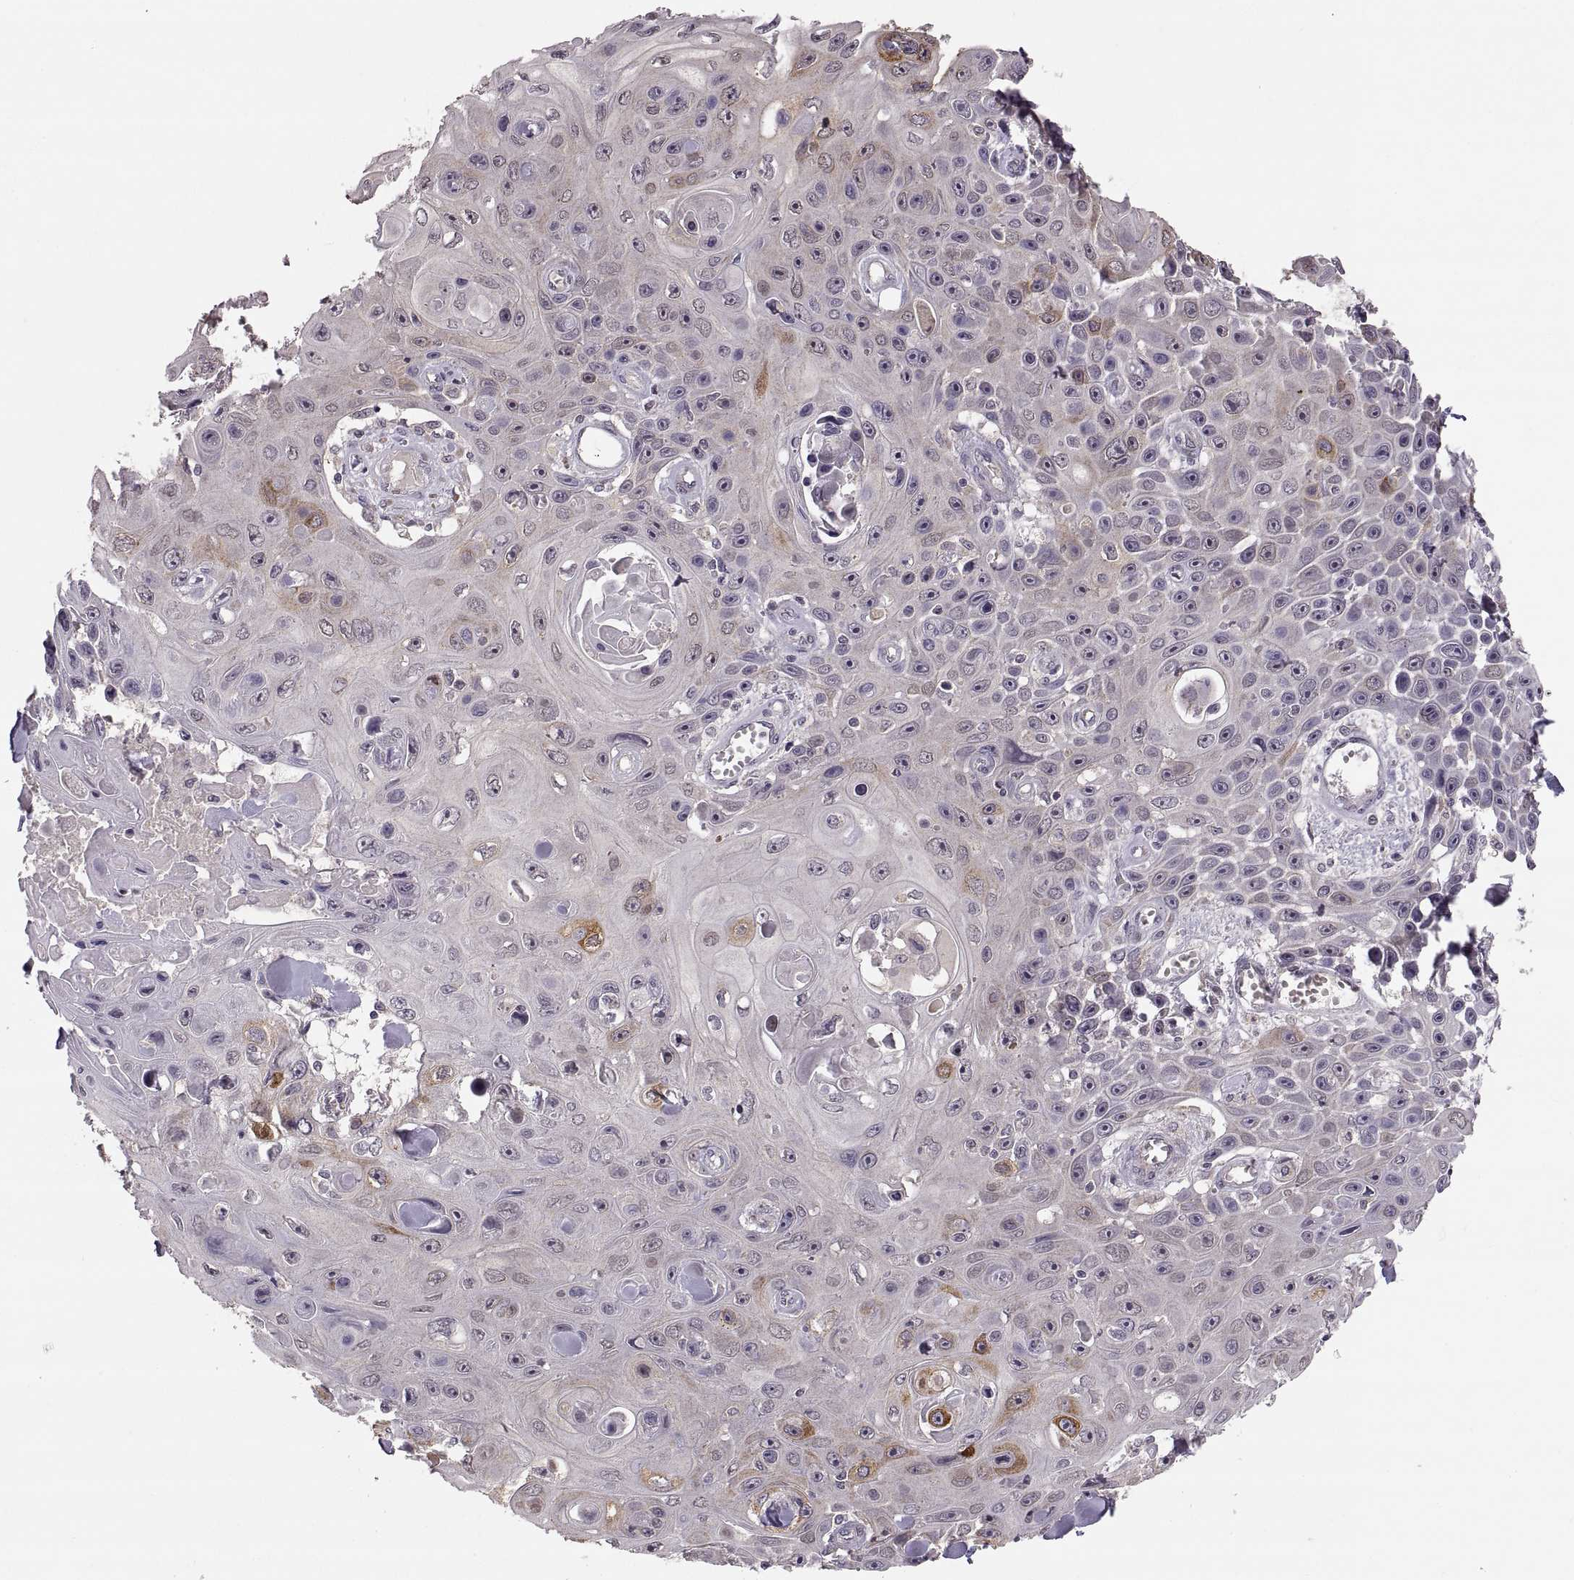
{"staining": {"intensity": "moderate", "quantity": "<25%", "location": "cytoplasmic/membranous"}, "tissue": "skin cancer", "cell_type": "Tumor cells", "image_type": "cancer", "snomed": [{"axis": "morphology", "description": "Squamous cell carcinoma, NOS"}, {"axis": "topography", "description": "Skin"}], "caption": "Human skin cancer stained with a protein marker demonstrates moderate staining in tumor cells.", "gene": "HMGCR", "patient": {"sex": "male", "age": 82}}